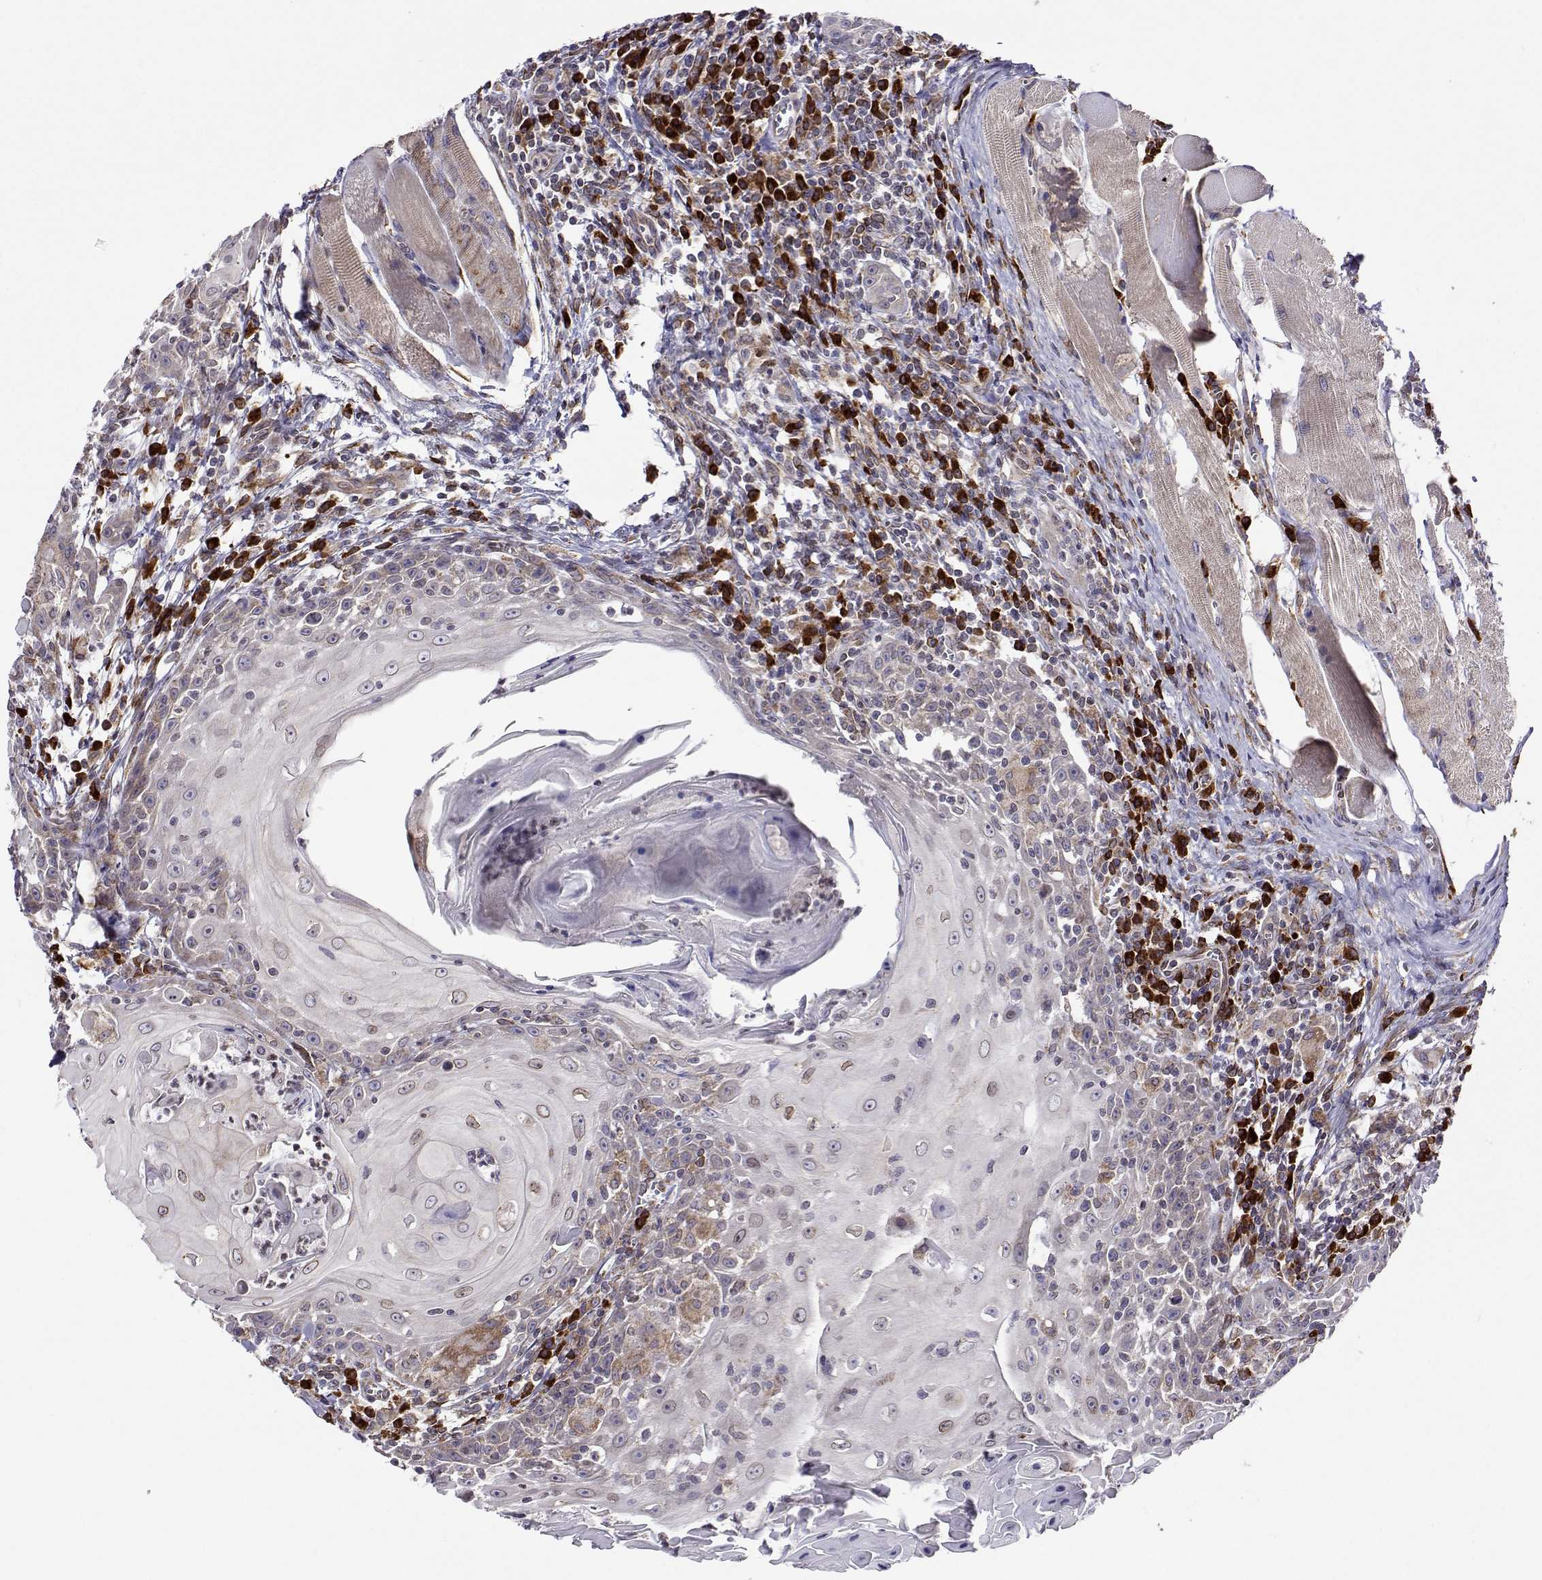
{"staining": {"intensity": "weak", "quantity": "<25%", "location": "nuclear"}, "tissue": "head and neck cancer", "cell_type": "Tumor cells", "image_type": "cancer", "snomed": [{"axis": "morphology", "description": "Squamous cell carcinoma, NOS"}, {"axis": "topography", "description": "Head-Neck"}], "caption": "Photomicrograph shows no significant protein staining in tumor cells of head and neck cancer.", "gene": "PGRMC2", "patient": {"sex": "male", "age": 52}}